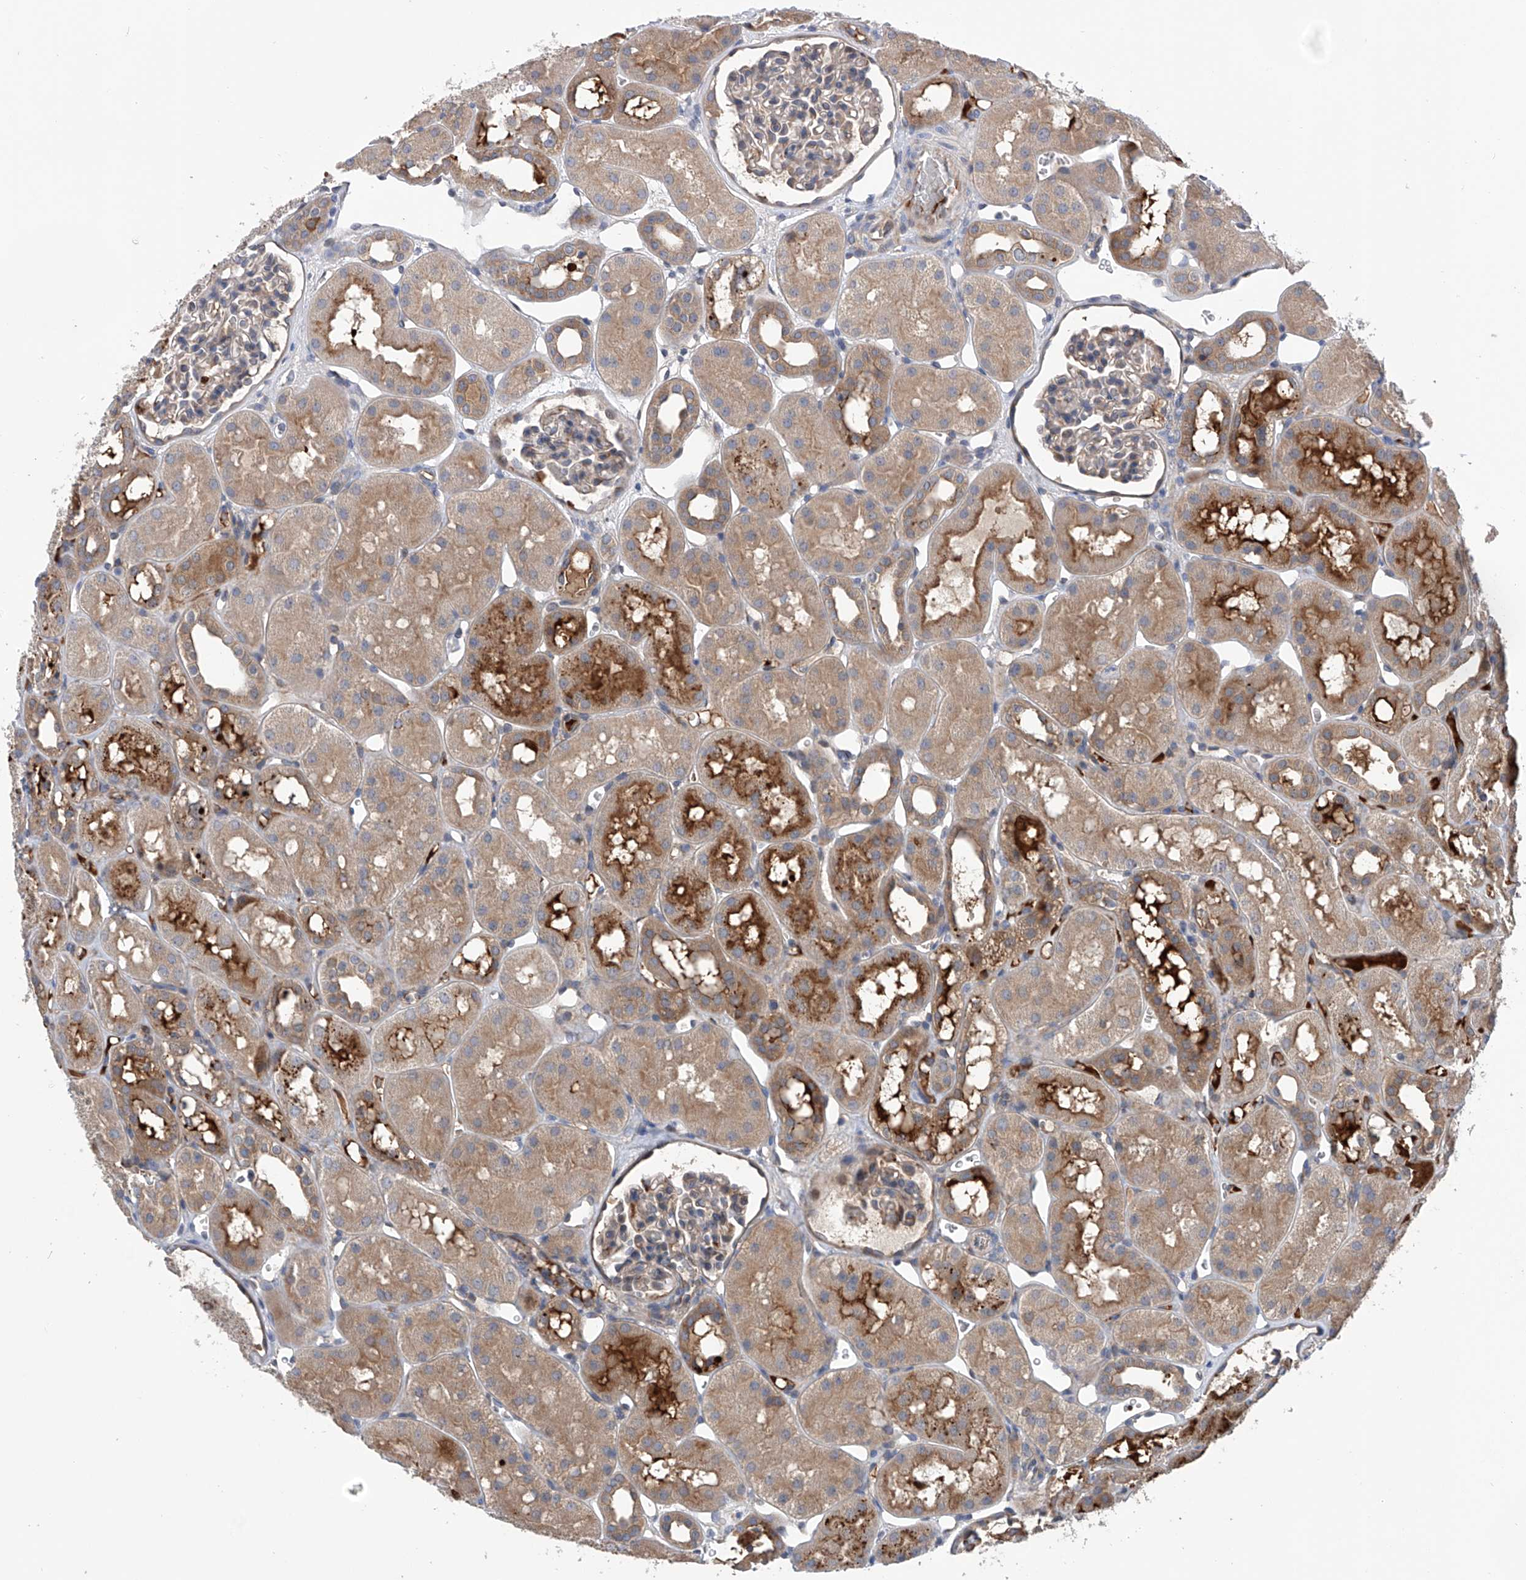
{"staining": {"intensity": "weak", "quantity": "25%-75%", "location": "cytoplasmic/membranous"}, "tissue": "kidney", "cell_type": "Cells in glomeruli", "image_type": "normal", "snomed": [{"axis": "morphology", "description": "Normal tissue, NOS"}, {"axis": "topography", "description": "Kidney"}], "caption": "Benign kidney was stained to show a protein in brown. There is low levels of weak cytoplasmic/membranous expression in about 25%-75% of cells in glomeruli. The staining was performed using DAB to visualize the protein expression in brown, while the nuclei were stained in blue with hematoxylin (Magnification: 20x).", "gene": "NUDT17", "patient": {"sex": "male", "age": 16}}